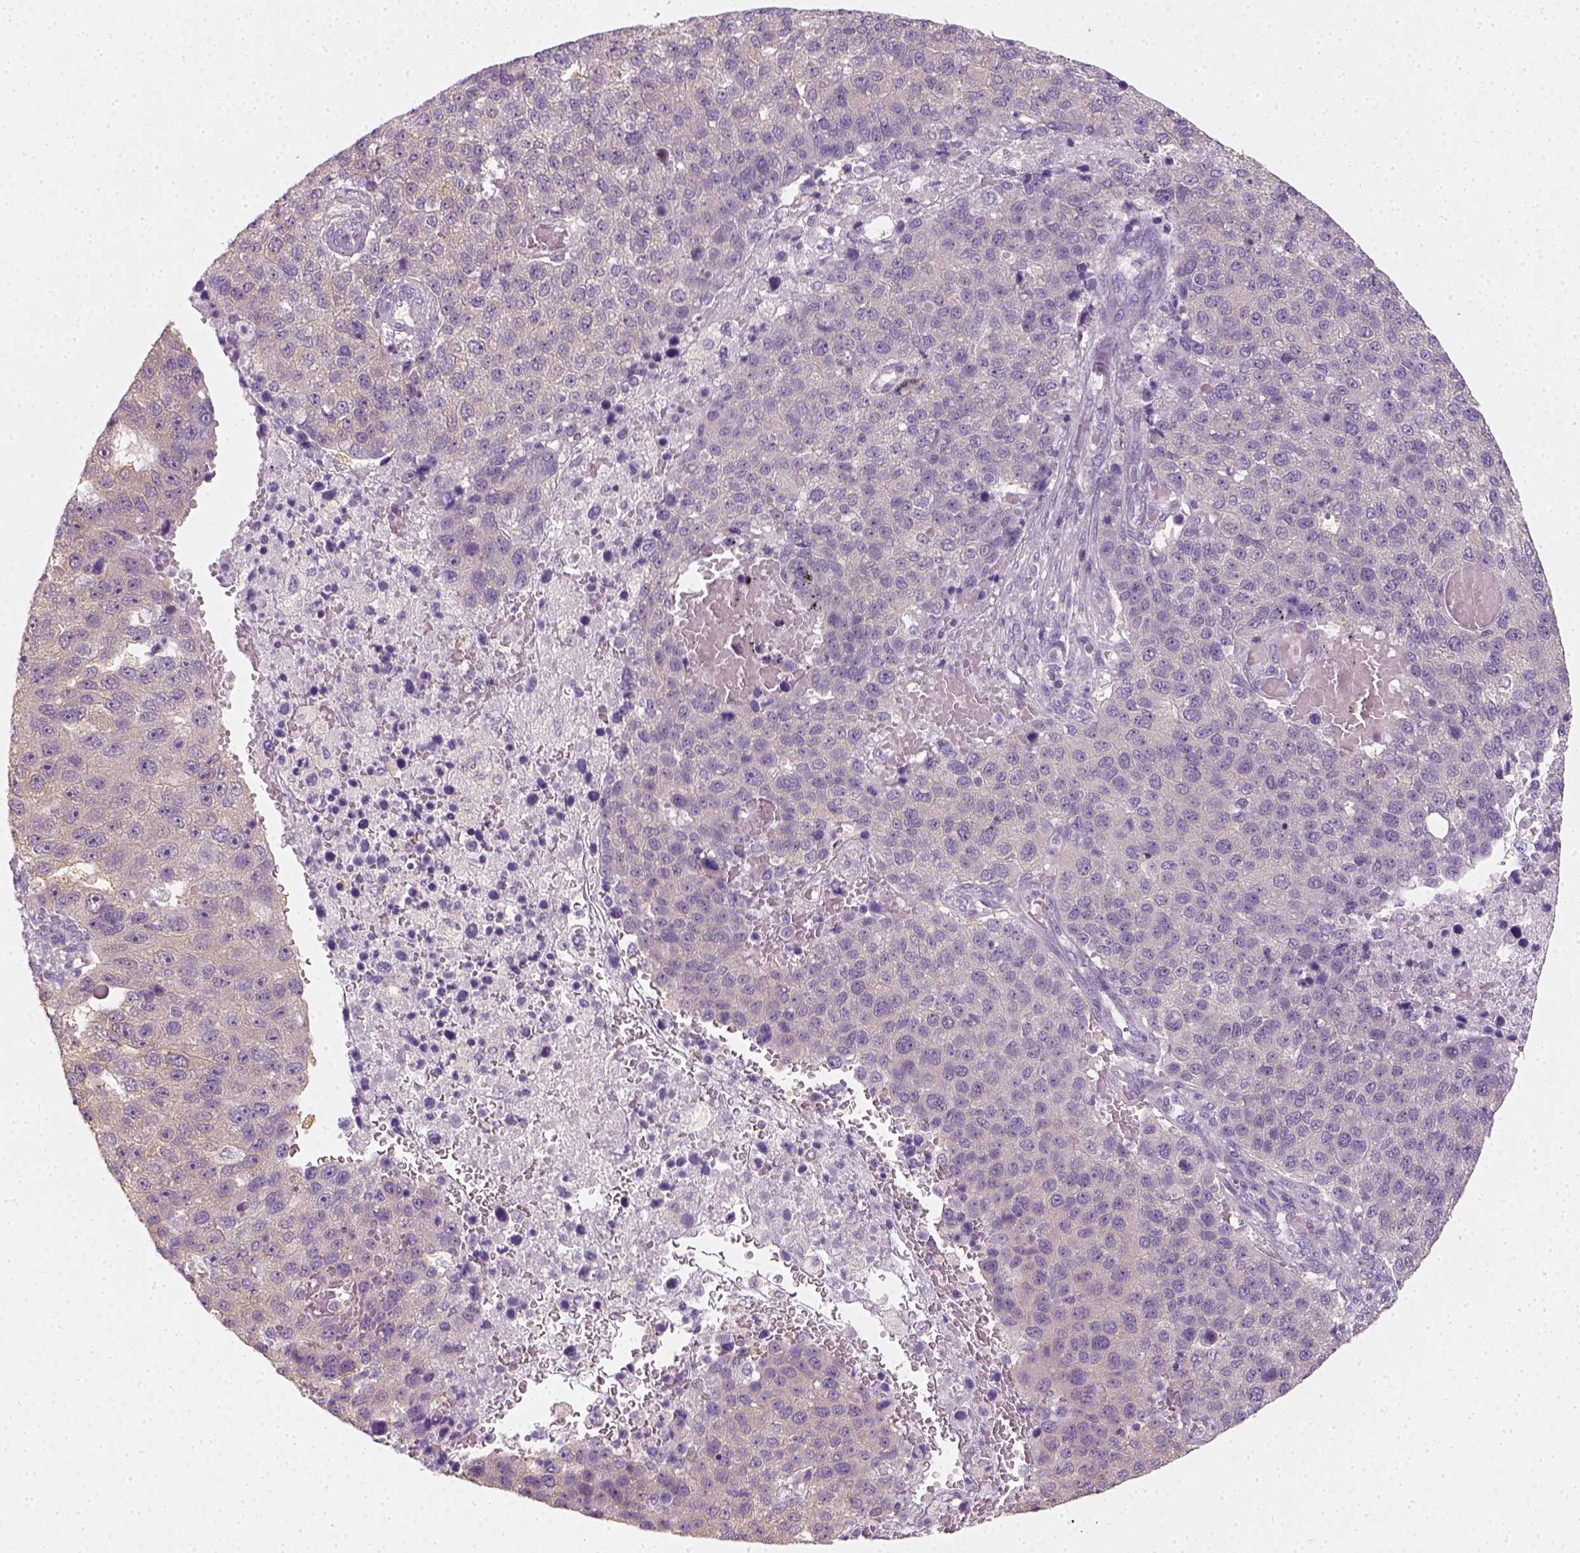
{"staining": {"intensity": "negative", "quantity": "none", "location": "none"}, "tissue": "pancreatic cancer", "cell_type": "Tumor cells", "image_type": "cancer", "snomed": [{"axis": "morphology", "description": "Adenocarcinoma, NOS"}, {"axis": "topography", "description": "Pancreas"}], "caption": "There is no significant positivity in tumor cells of pancreatic cancer (adenocarcinoma).", "gene": "EPHB1", "patient": {"sex": "female", "age": 61}}